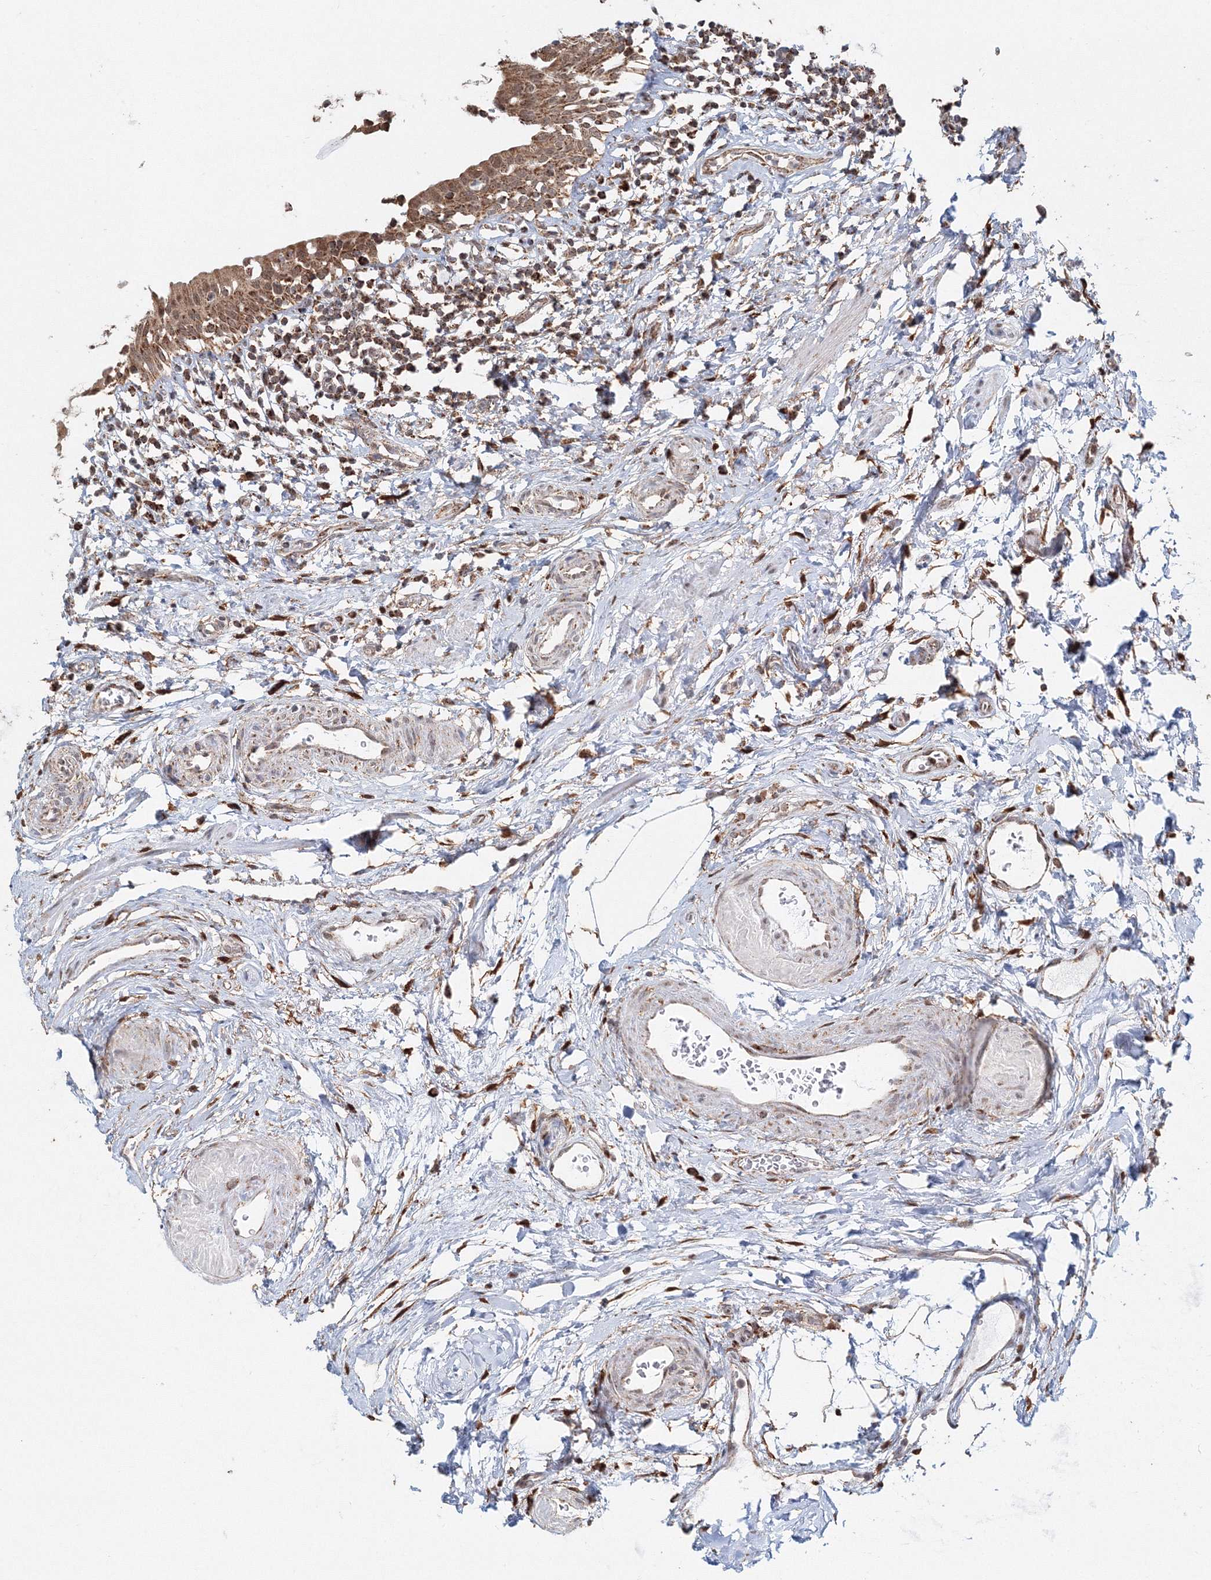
{"staining": {"intensity": "moderate", "quantity": ">75%", "location": "cytoplasmic/membranous,nuclear"}, "tissue": "urinary bladder", "cell_type": "Urothelial cells", "image_type": "normal", "snomed": [{"axis": "morphology", "description": "Normal tissue, NOS"}, {"axis": "topography", "description": "Urinary bladder"}], "caption": "A brown stain shows moderate cytoplasmic/membranous,nuclear staining of a protein in urothelial cells of normal urinary bladder. The protein of interest is stained brown, and the nuclei are stained in blue (DAB IHC with brightfield microscopy, high magnification).", "gene": "PSMD6", "patient": {"sex": "male", "age": 83}}